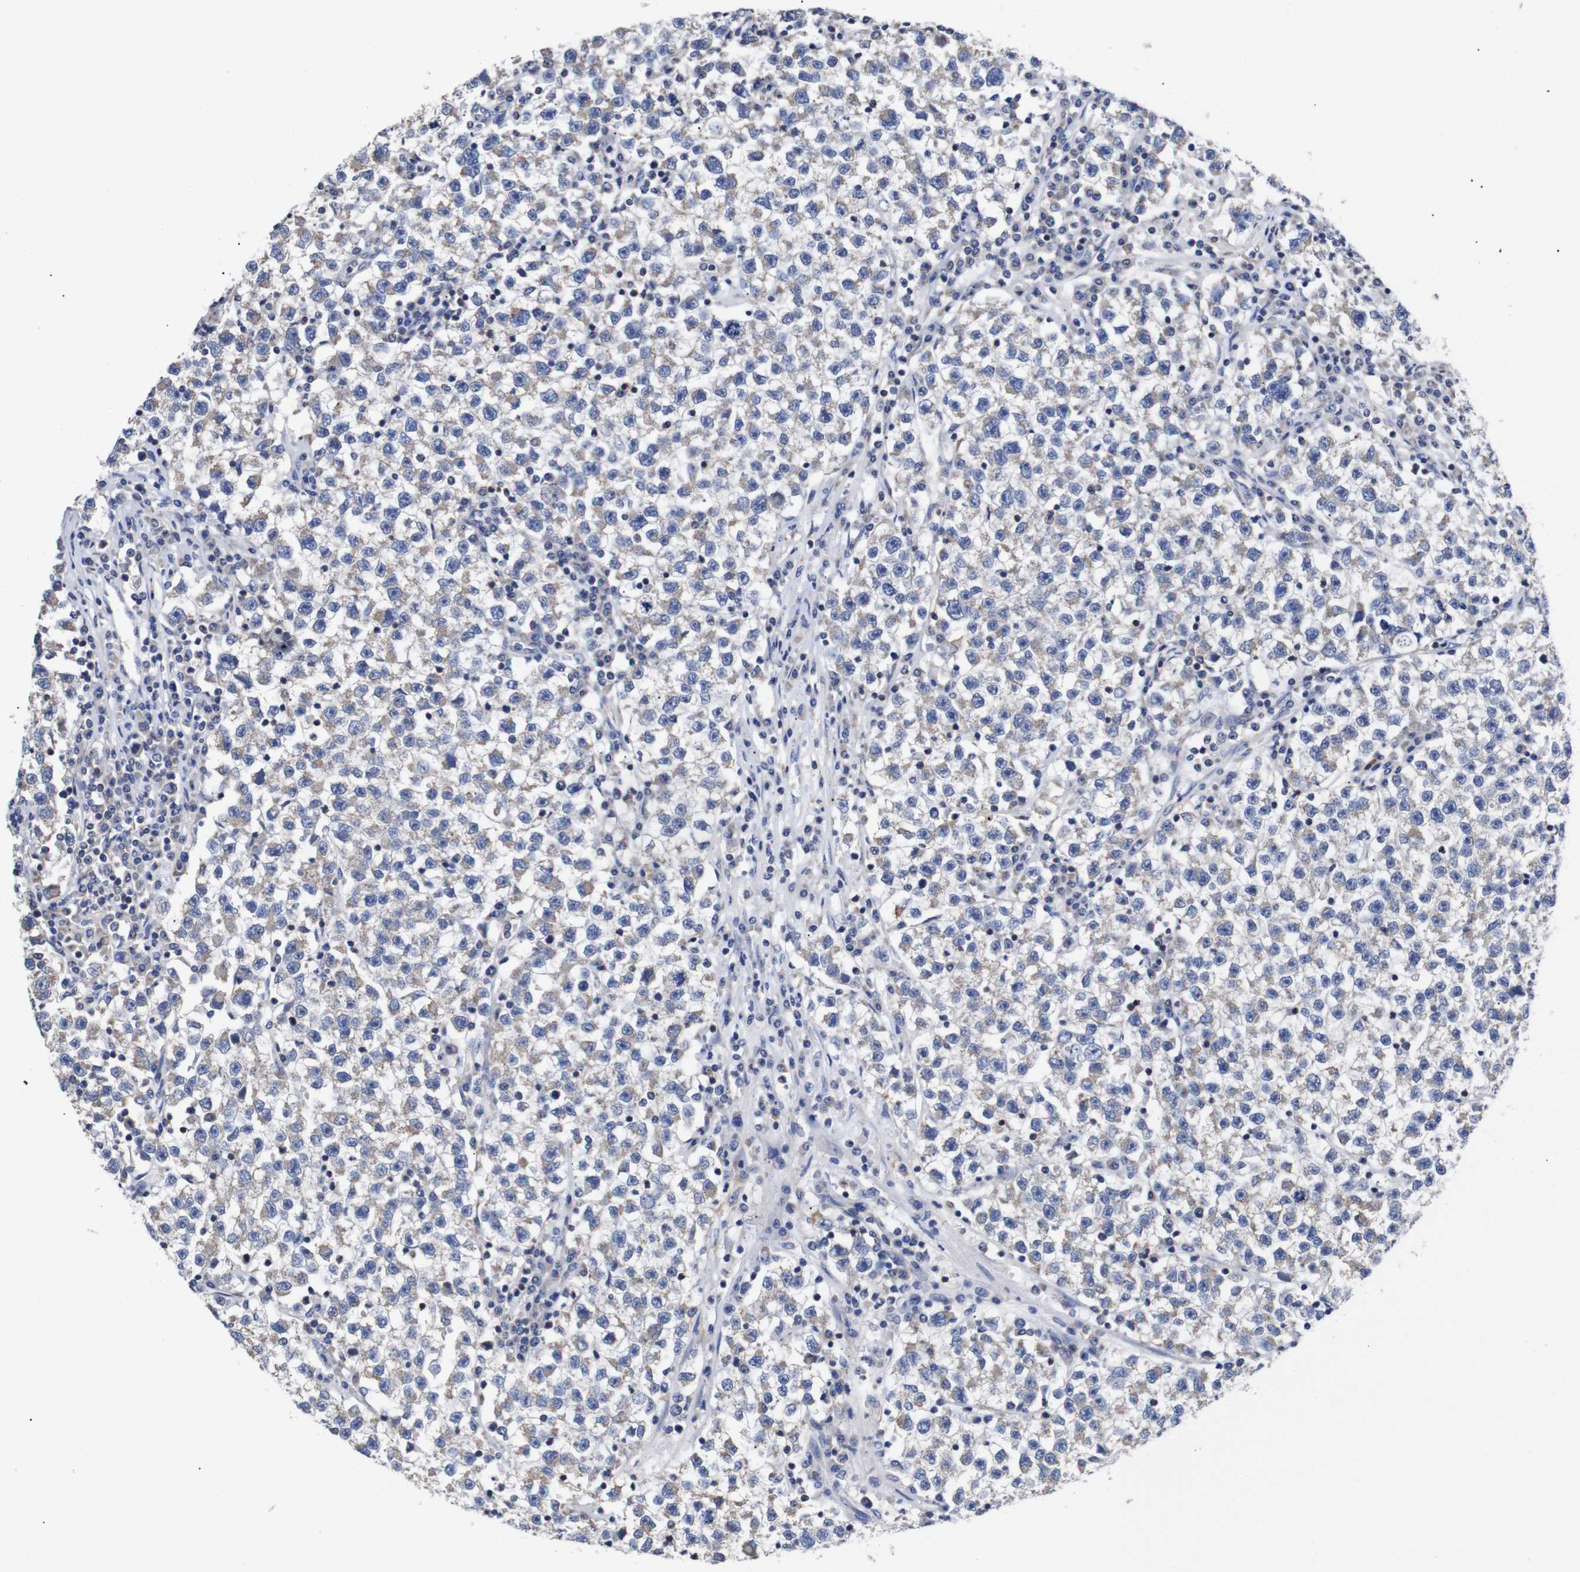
{"staining": {"intensity": "weak", "quantity": "25%-75%", "location": "cytoplasmic/membranous"}, "tissue": "testis cancer", "cell_type": "Tumor cells", "image_type": "cancer", "snomed": [{"axis": "morphology", "description": "Seminoma, NOS"}, {"axis": "topography", "description": "Testis"}], "caption": "Protein expression analysis of testis cancer (seminoma) displays weak cytoplasmic/membranous positivity in approximately 25%-75% of tumor cells. (DAB IHC with brightfield microscopy, high magnification).", "gene": "OPN3", "patient": {"sex": "male", "age": 22}}